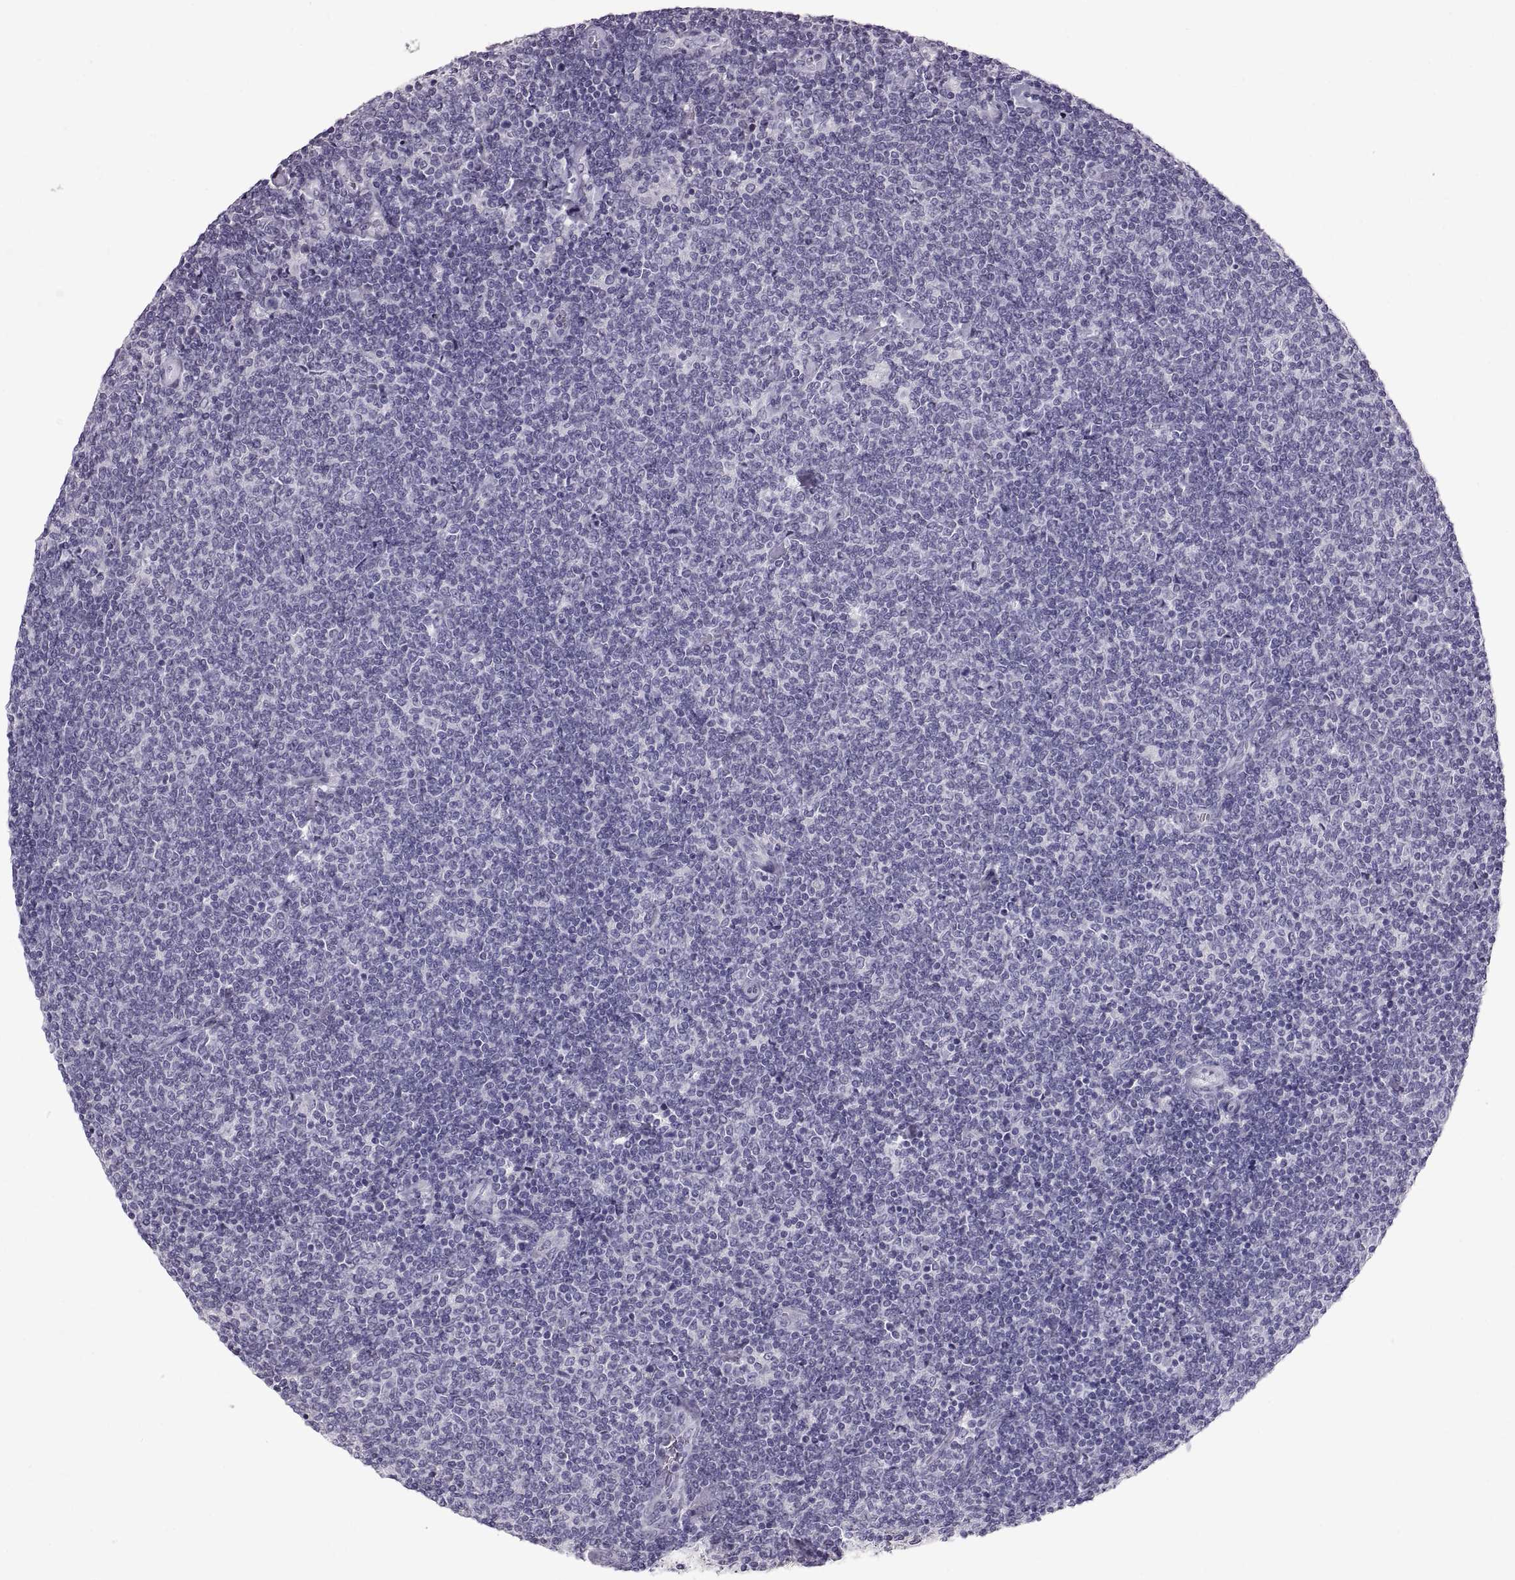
{"staining": {"intensity": "negative", "quantity": "none", "location": "none"}, "tissue": "lymphoma", "cell_type": "Tumor cells", "image_type": "cancer", "snomed": [{"axis": "morphology", "description": "Malignant lymphoma, non-Hodgkin's type, Low grade"}, {"axis": "topography", "description": "Lymph node"}], "caption": "High power microscopy image of an immunohistochemistry photomicrograph of low-grade malignant lymphoma, non-Hodgkin's type, revealing no significant staining in tumor cells.", "gene": "SPACDR", "patient": {"sex": "male", "age": 52}}